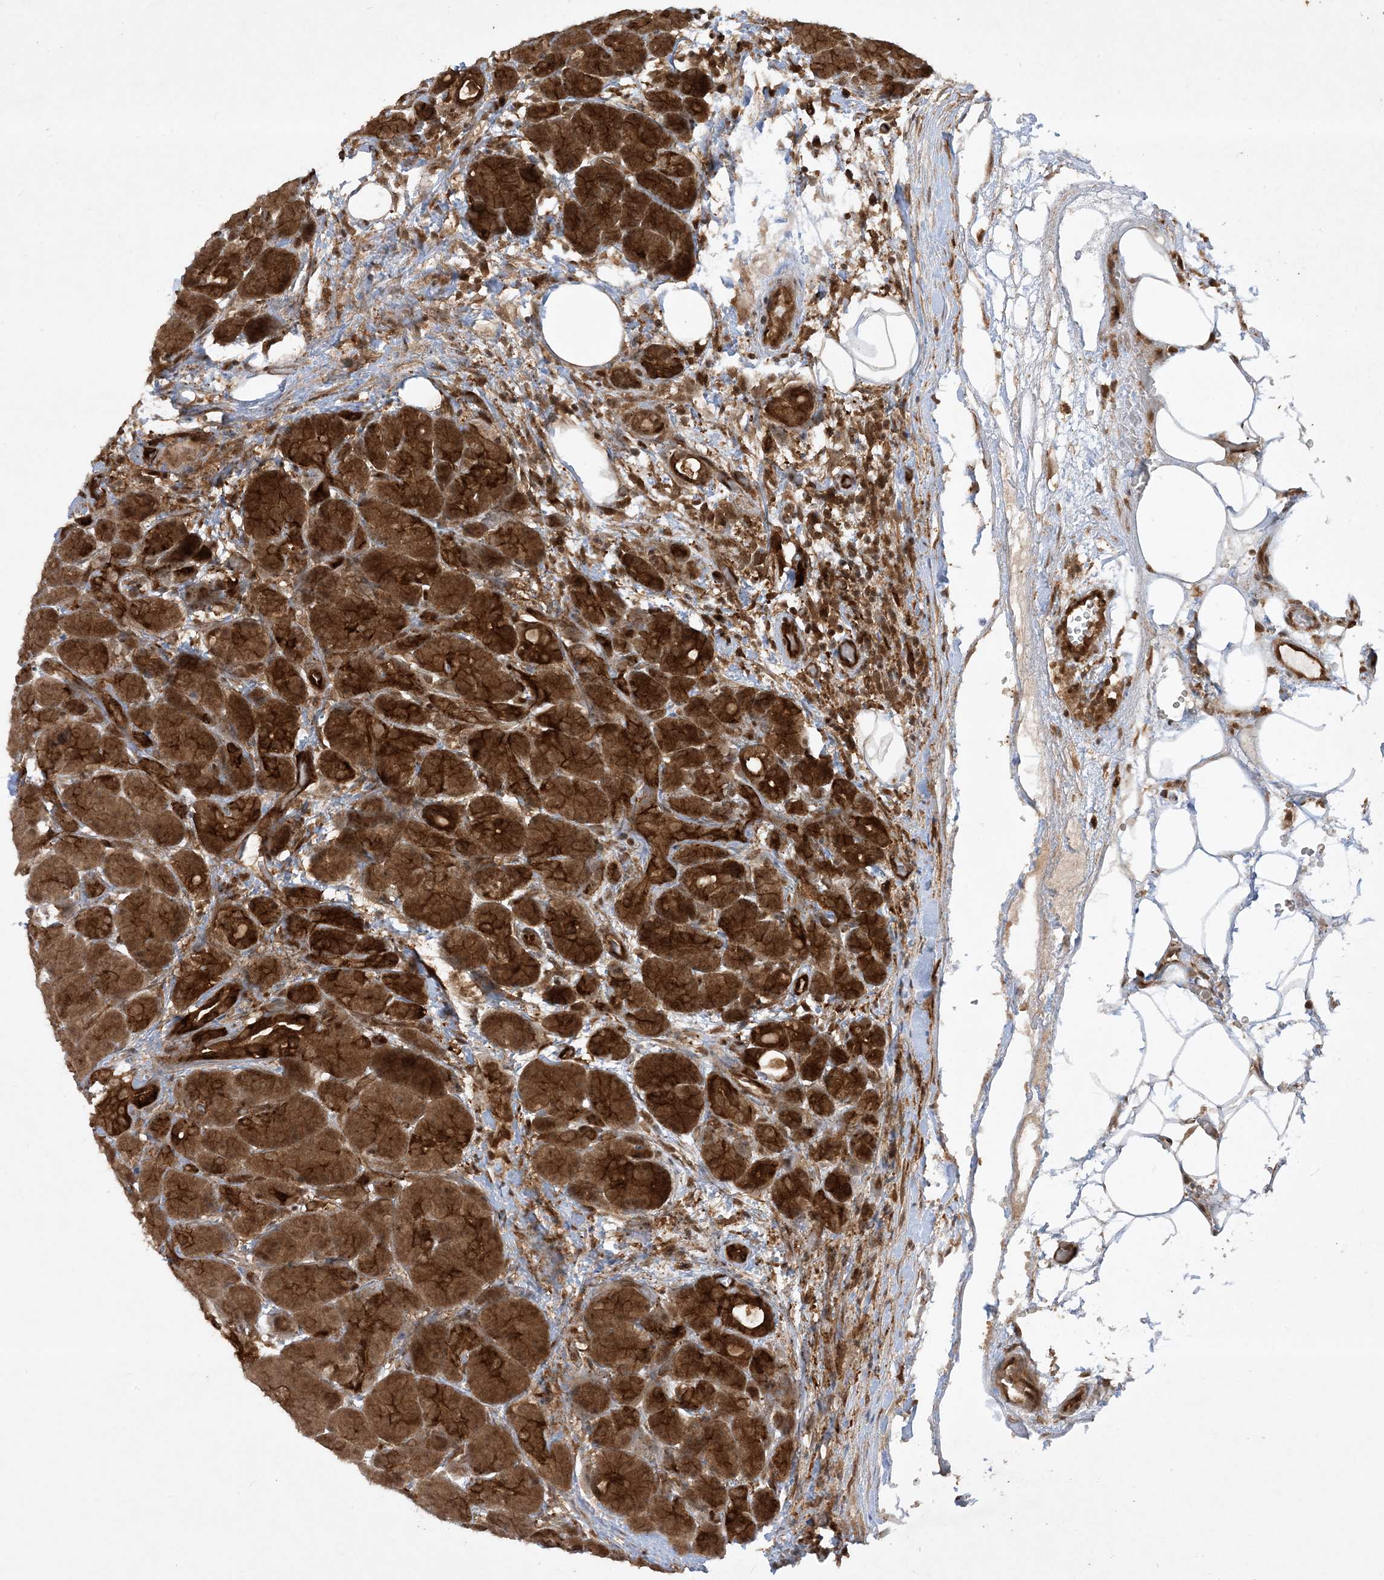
{"staining": {"intensity": "strong", "quantity": ">75%", "location": "cytoplasmic/membranous"}, "tissue": "pancreas", "cell_type": "Exocrine glandular cells", "image_type": "normal", "snomed": [{"axis": "morphology", "description": "Normal tissue, NOS"}, {"axis": "topography", "description": "Pancreas"}], "caption": "The immunohistochemical stain highlights strong cytoplasmic/membranous positivity in exocrine glandular cells of normal pancreas. Using DAB (3,3'-diaminobenzidine) (brown) and hematoxylin (blue) stains, captured at high magnification using brightfield microscopy.", "gene": "CERT1", "patient": {"sex": "male", "age": 63}}